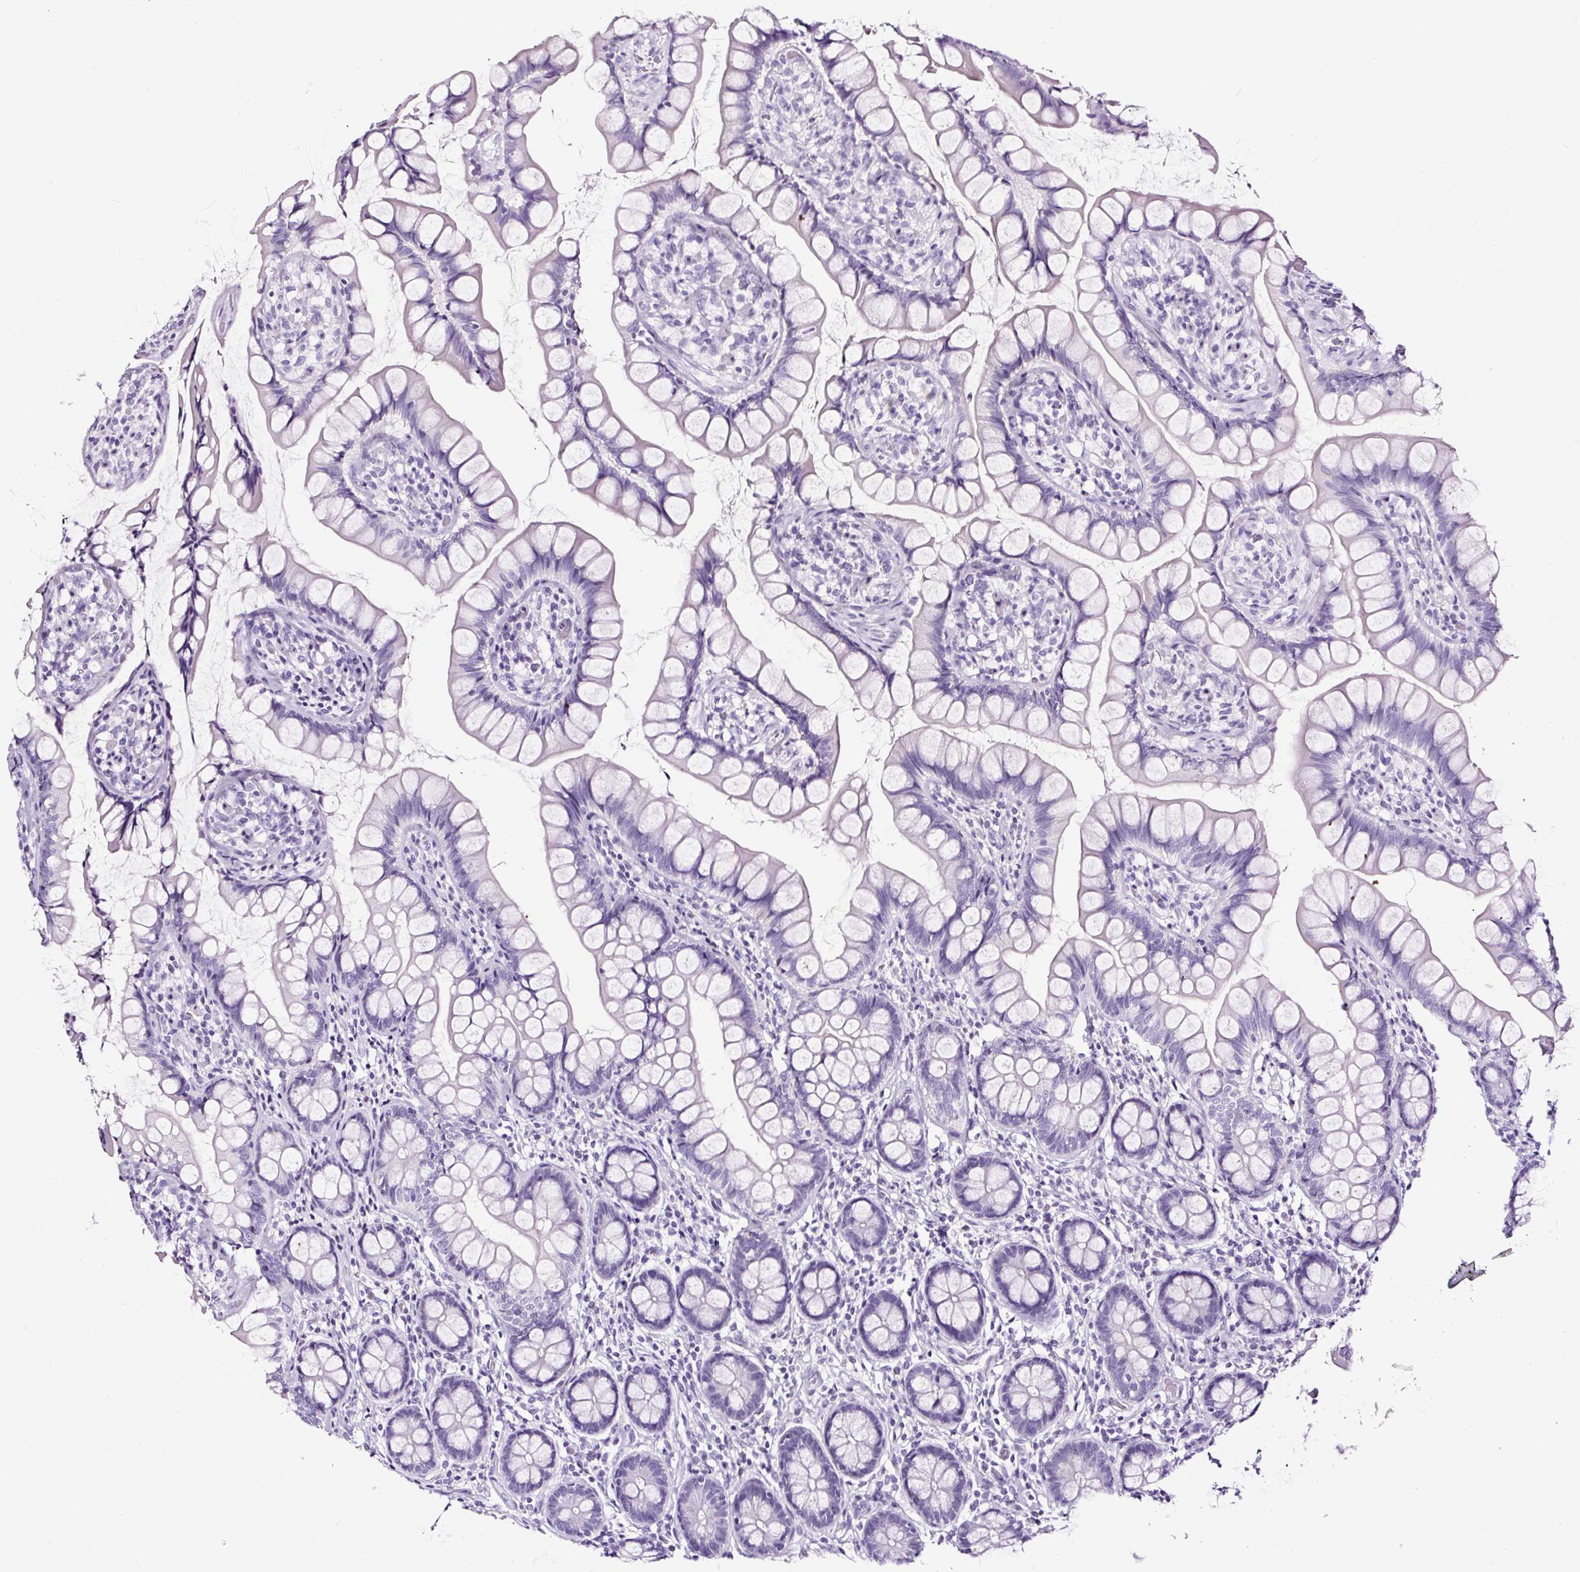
{"staining": {"intensity": "negative", "quantity": "none", "location": "none"}, "tissue": "small intestine", "cell_type": "Glandular cells", "image_type": "normal", "snomed": [{"axis": "morphology", "description": "Normal tissue, NOS"}, {"axis": "topography", "description": "Small intestine"}], "caption": "Micrograph shows no significant protein staining in glandular cells of benign small intestine. (IHC, brightfield microscopy, high magnification).", "gene": "NPHS2", "patient": {"sex": "male", "age": 70}}